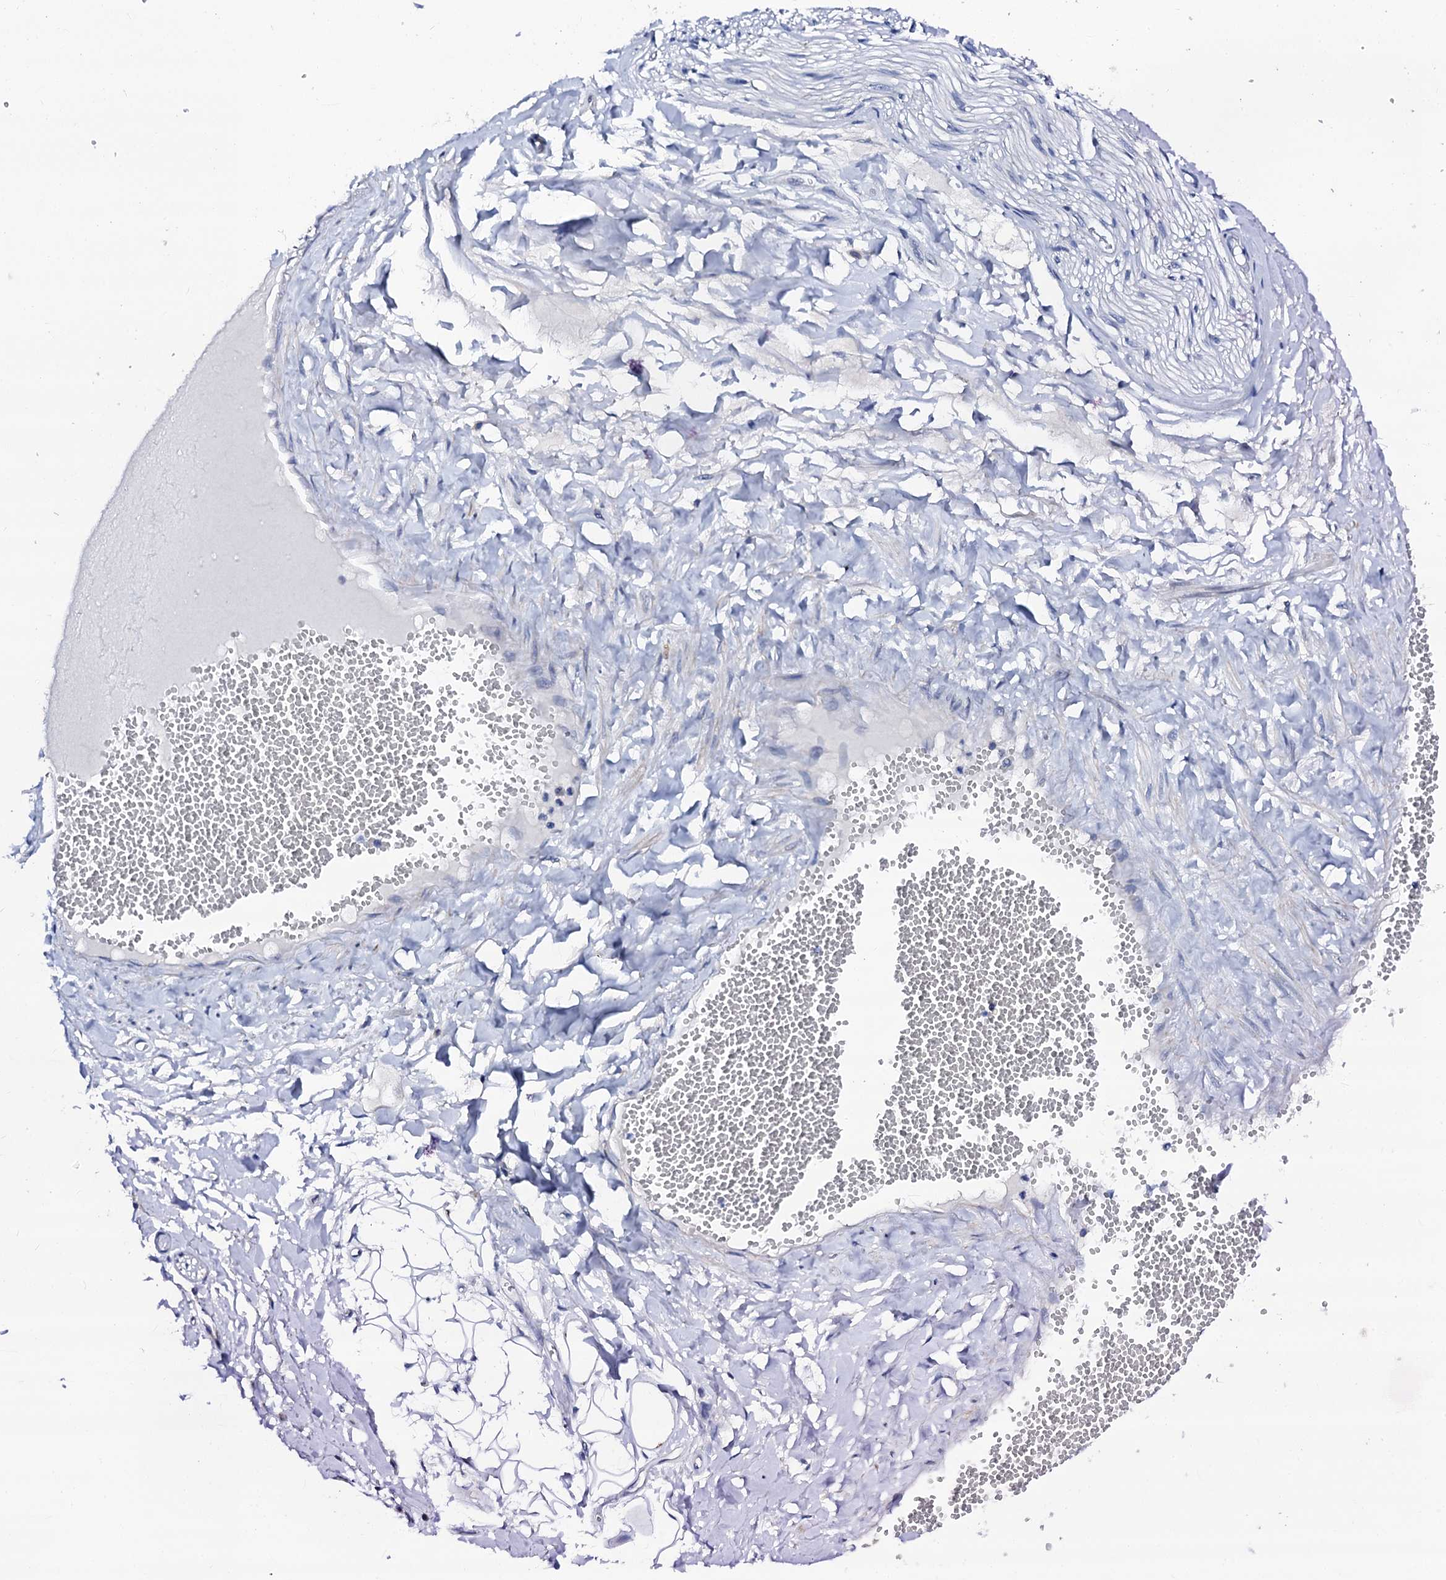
{"staining": {"intensity": "negative", "quantity": "none", "location": "none"}, "tissue": "adipose tissue", "cell_type": "Adipocytes", "image_type": "normal", "snomed": [{"axis": "morphology", "description": "Normal tissue, NOS"}, {"axis": "morphology", "description": "Inflammation, NOS"}, {"axis": "topography", "description": "Salivary gland"}, {"axis": "topography", "description": "Peripheral nerve tissue"}], "caption": "An IHC photomicrograph of normal adipose tissue is shown. There is no staining in adipocytes of adipose tissue.", "gene": "SLC37A4", "patient": {"sex": "female", "age": 75}}